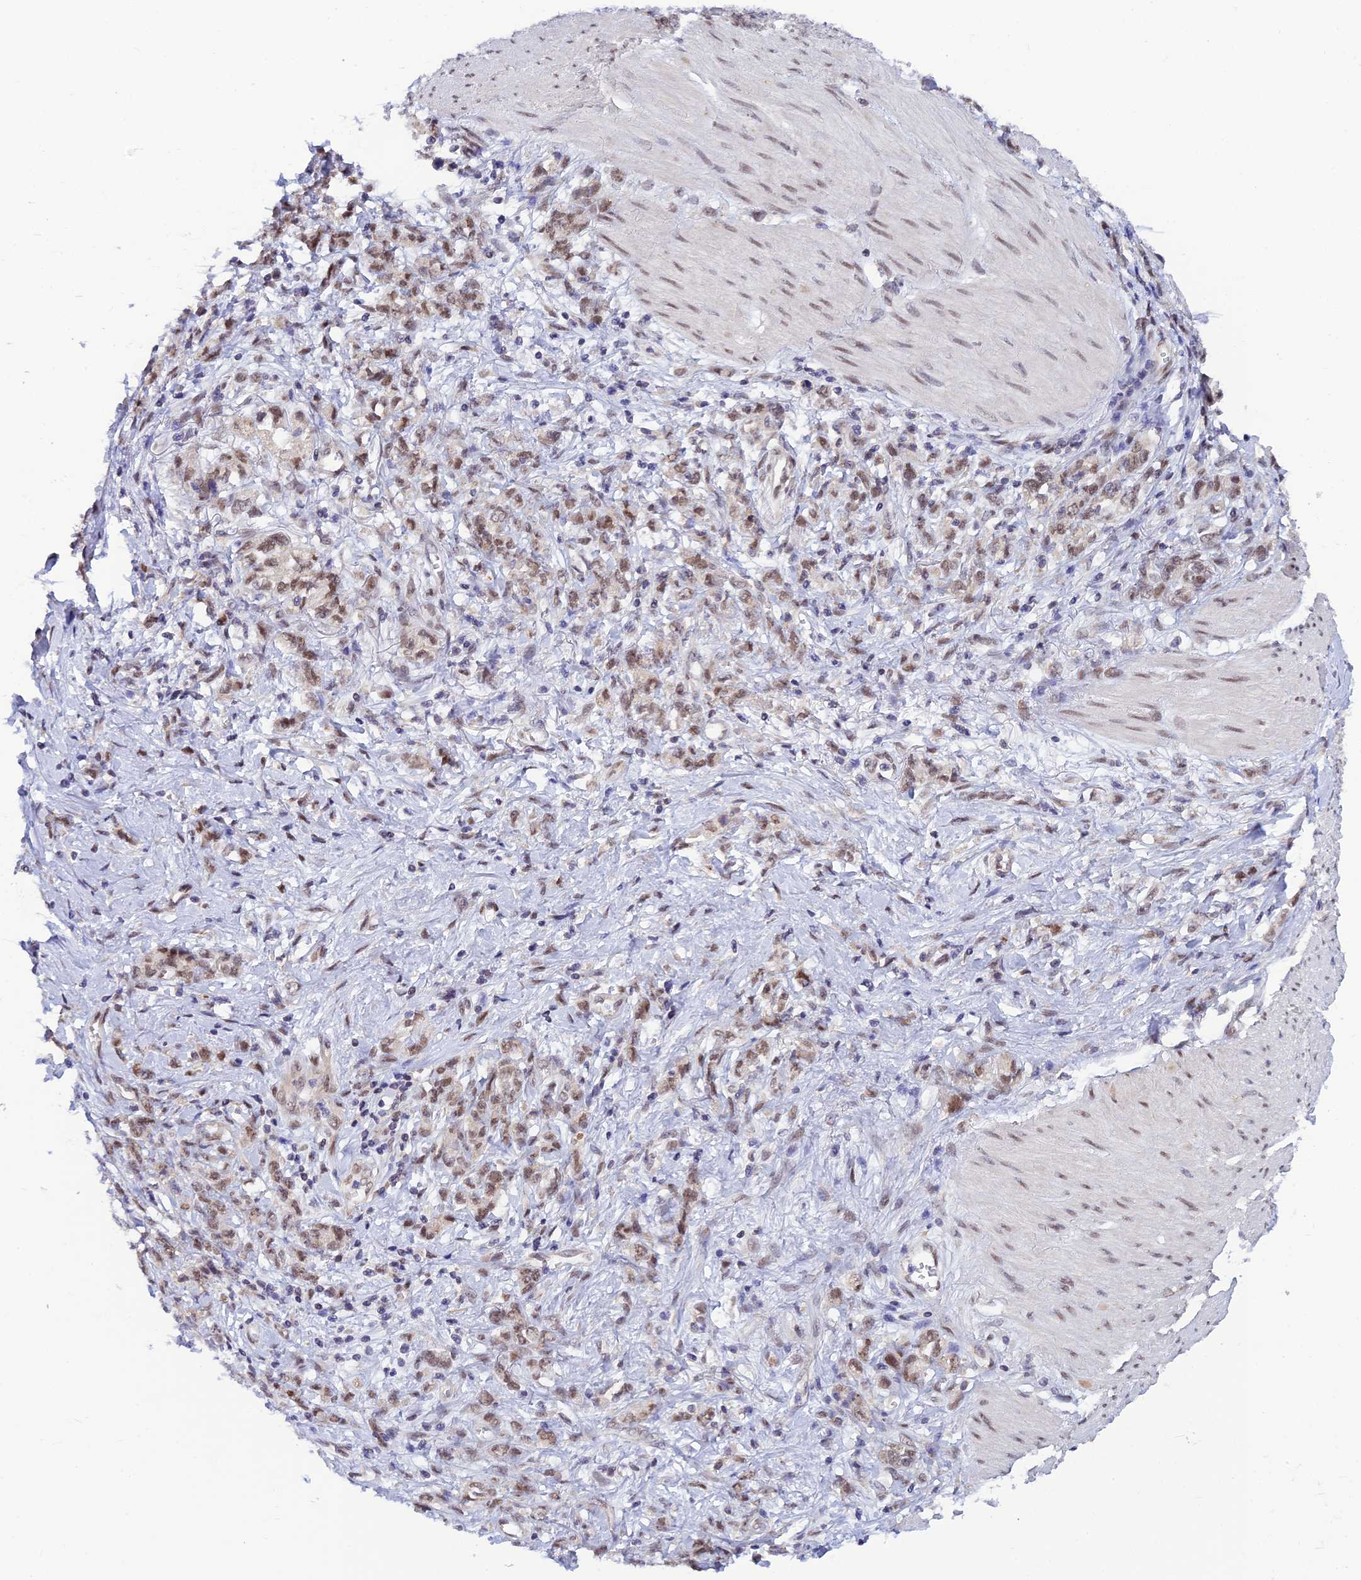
{"staining": {"intensity": "weak", "quantity": ">75%", "location": "nuclear"}, "tissue": "stomach cancer", "cell_type": "Tumor cells", "image_type": "cancer", "snomed": [{"axis": "morphology", "description": "Adenocarcinoma, NOS"}, {"axis": "topography", "description": "Stomach"}], "caption": "High-magnification brightfield microscopy of stomach cancer stained with DAB (brown) and counterstained with hematoxylin (blue). tumor cells exhibit weak nuclear staining is seen in about>75% of cells.", "gene": "C2orf49", "patient": {"sex": "female", "age": 76}}